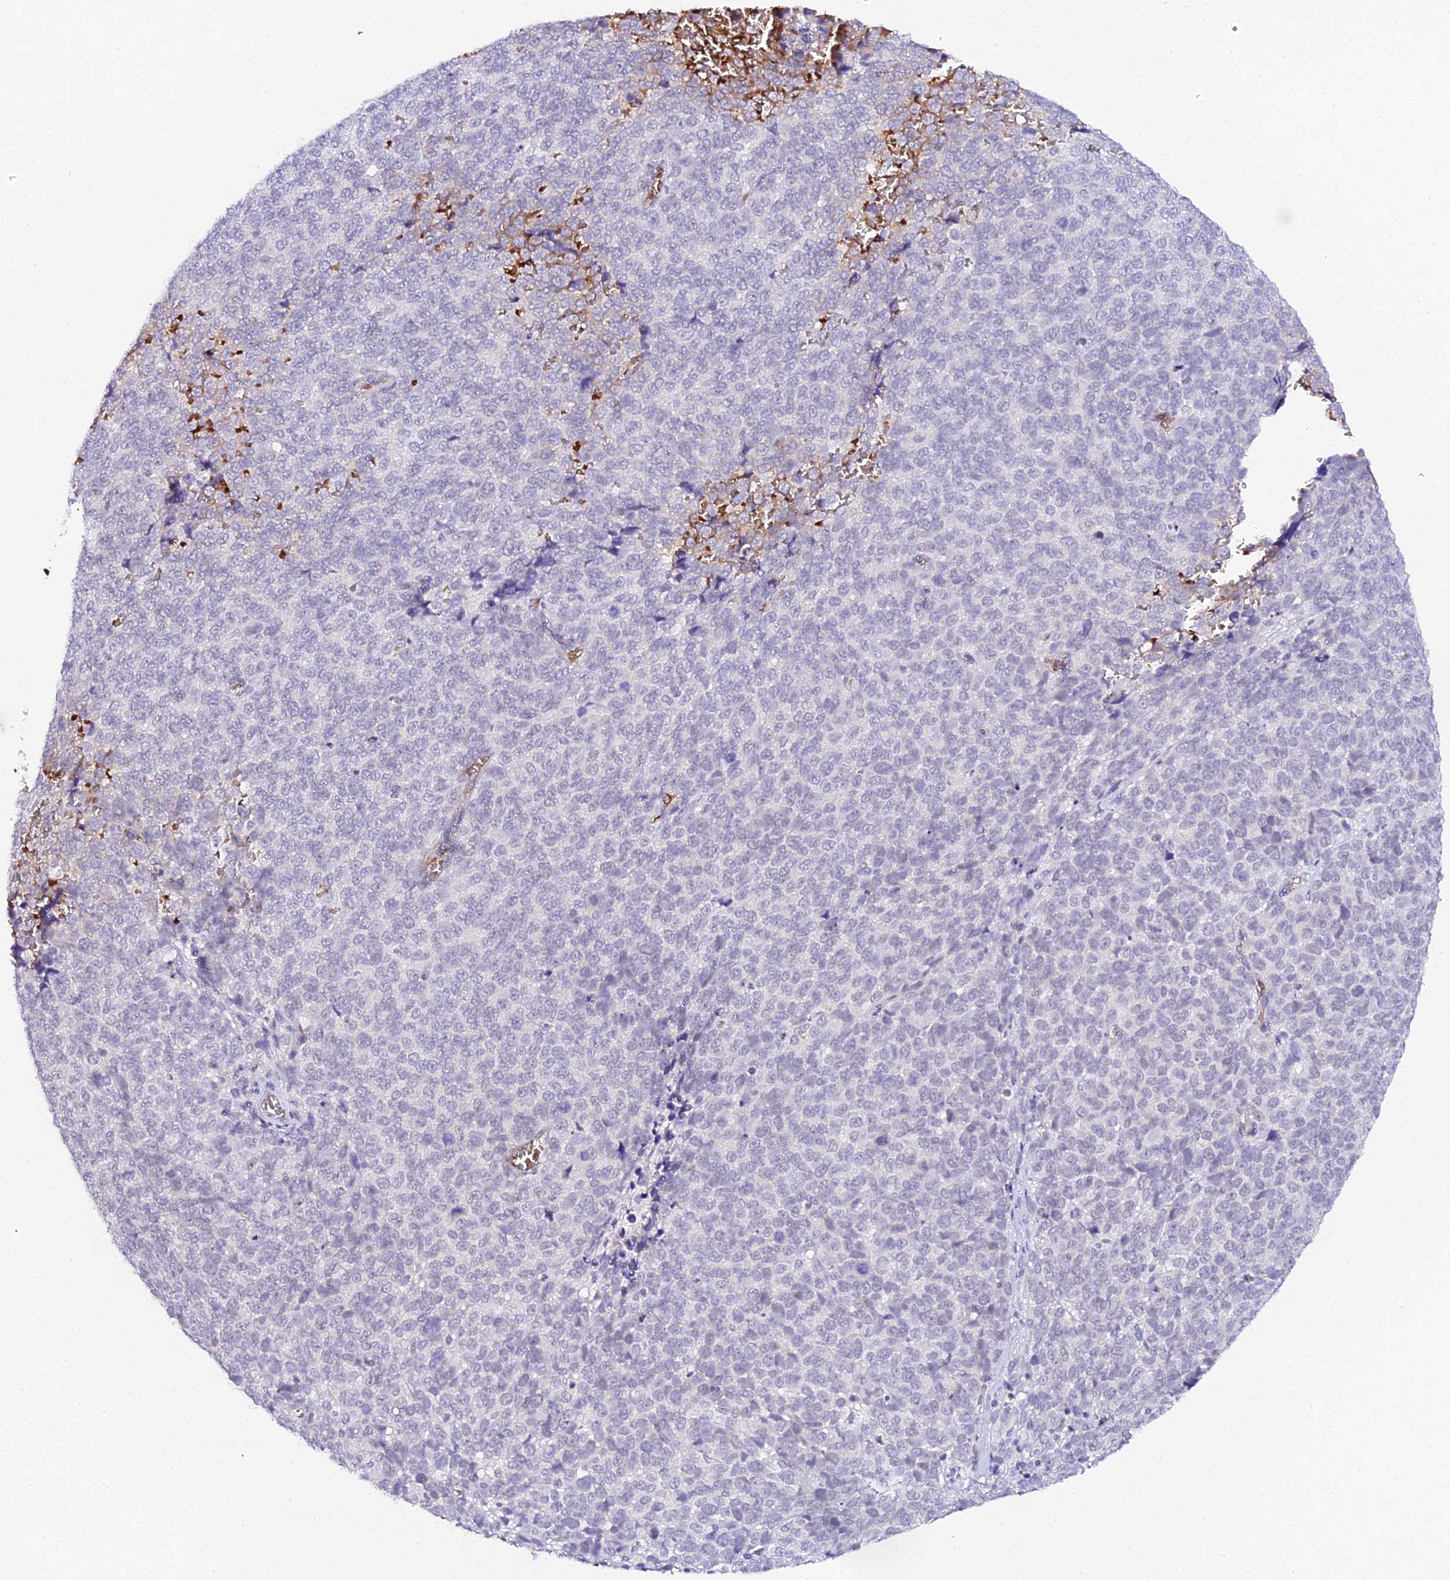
{"staining": {"intensity": "negative", "quantity": "none", "location": "none"}, "tissue": "melanoma", "cell_type": "Tumor cells", "image_type": "cancer", "snomed": [{"axis": "morphology", "description": "Malignant melanoma, NOS"}, {"axis": "topography", "description": "Nose, NOS"}], "caption": "DAB (3,3'-diaminobenzidine) immunohistochemical staining of human melanoma displays no significant expression in tumor cells.", "gene": "CFAP45", "patient": {"sex": "female", "age": 48}}